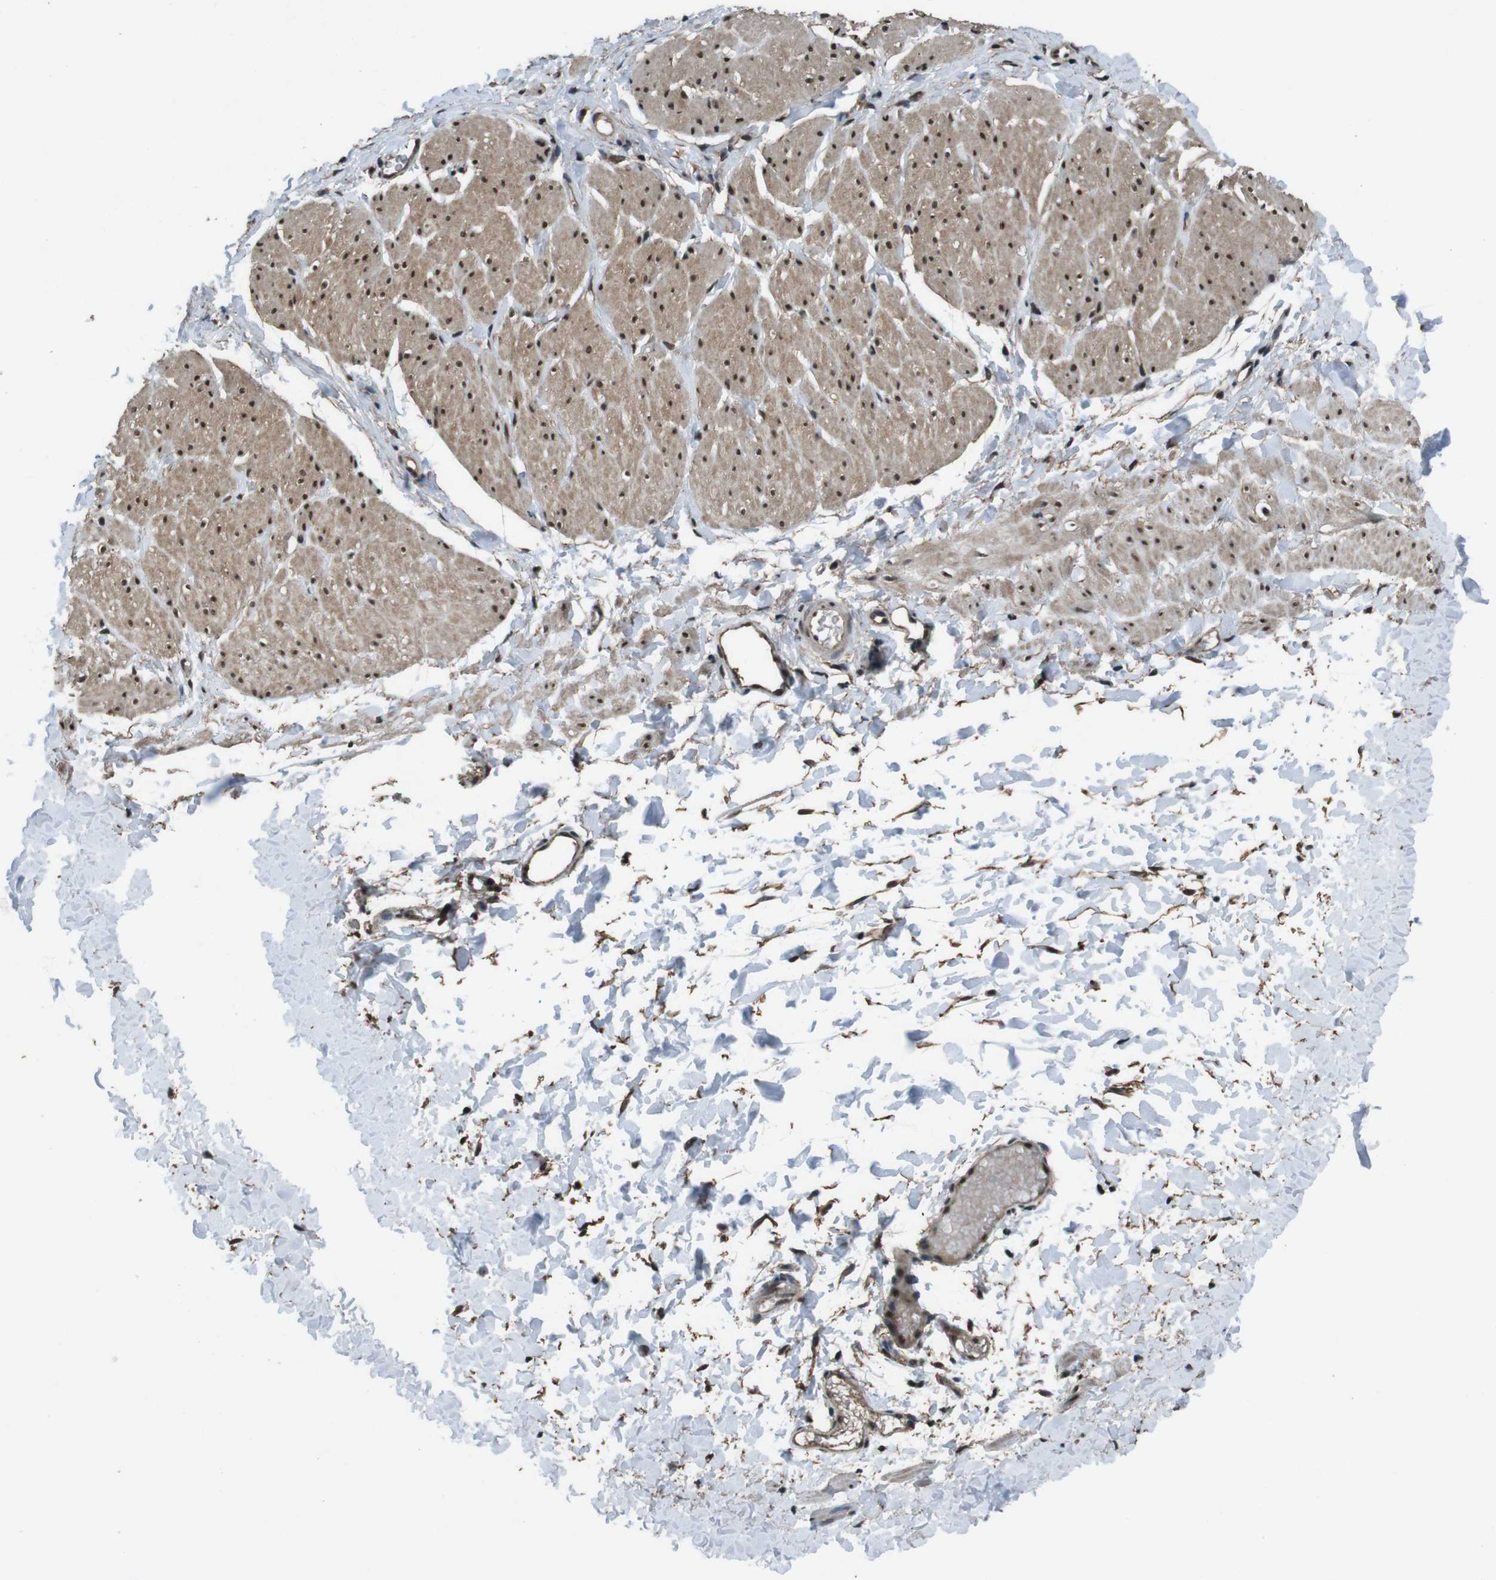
{"staining": {"intensity": "strong", "quantity": "25%-75%", "location": "cytoplasmic/membranous,nuclear"}, "tissue": "smooth muscle", "cell_type": "Smooth muscle cells", "image_type": "normal", "snomed": [{"axis": "morphology", "description": "Normal tissue, NOS"}, {"axis": "topography", "description": "Smooth muscle"}], "caption": "An immunohistochemistry (IHC) image of benign tissue is shown. Protein staining in brown shows strong cytoplasmic/membranous,nuclear positivity in smooth muscle within smooth muscle cells.", "gene": "NR4A2", "patient": {"sex": "male", "age": 16}}